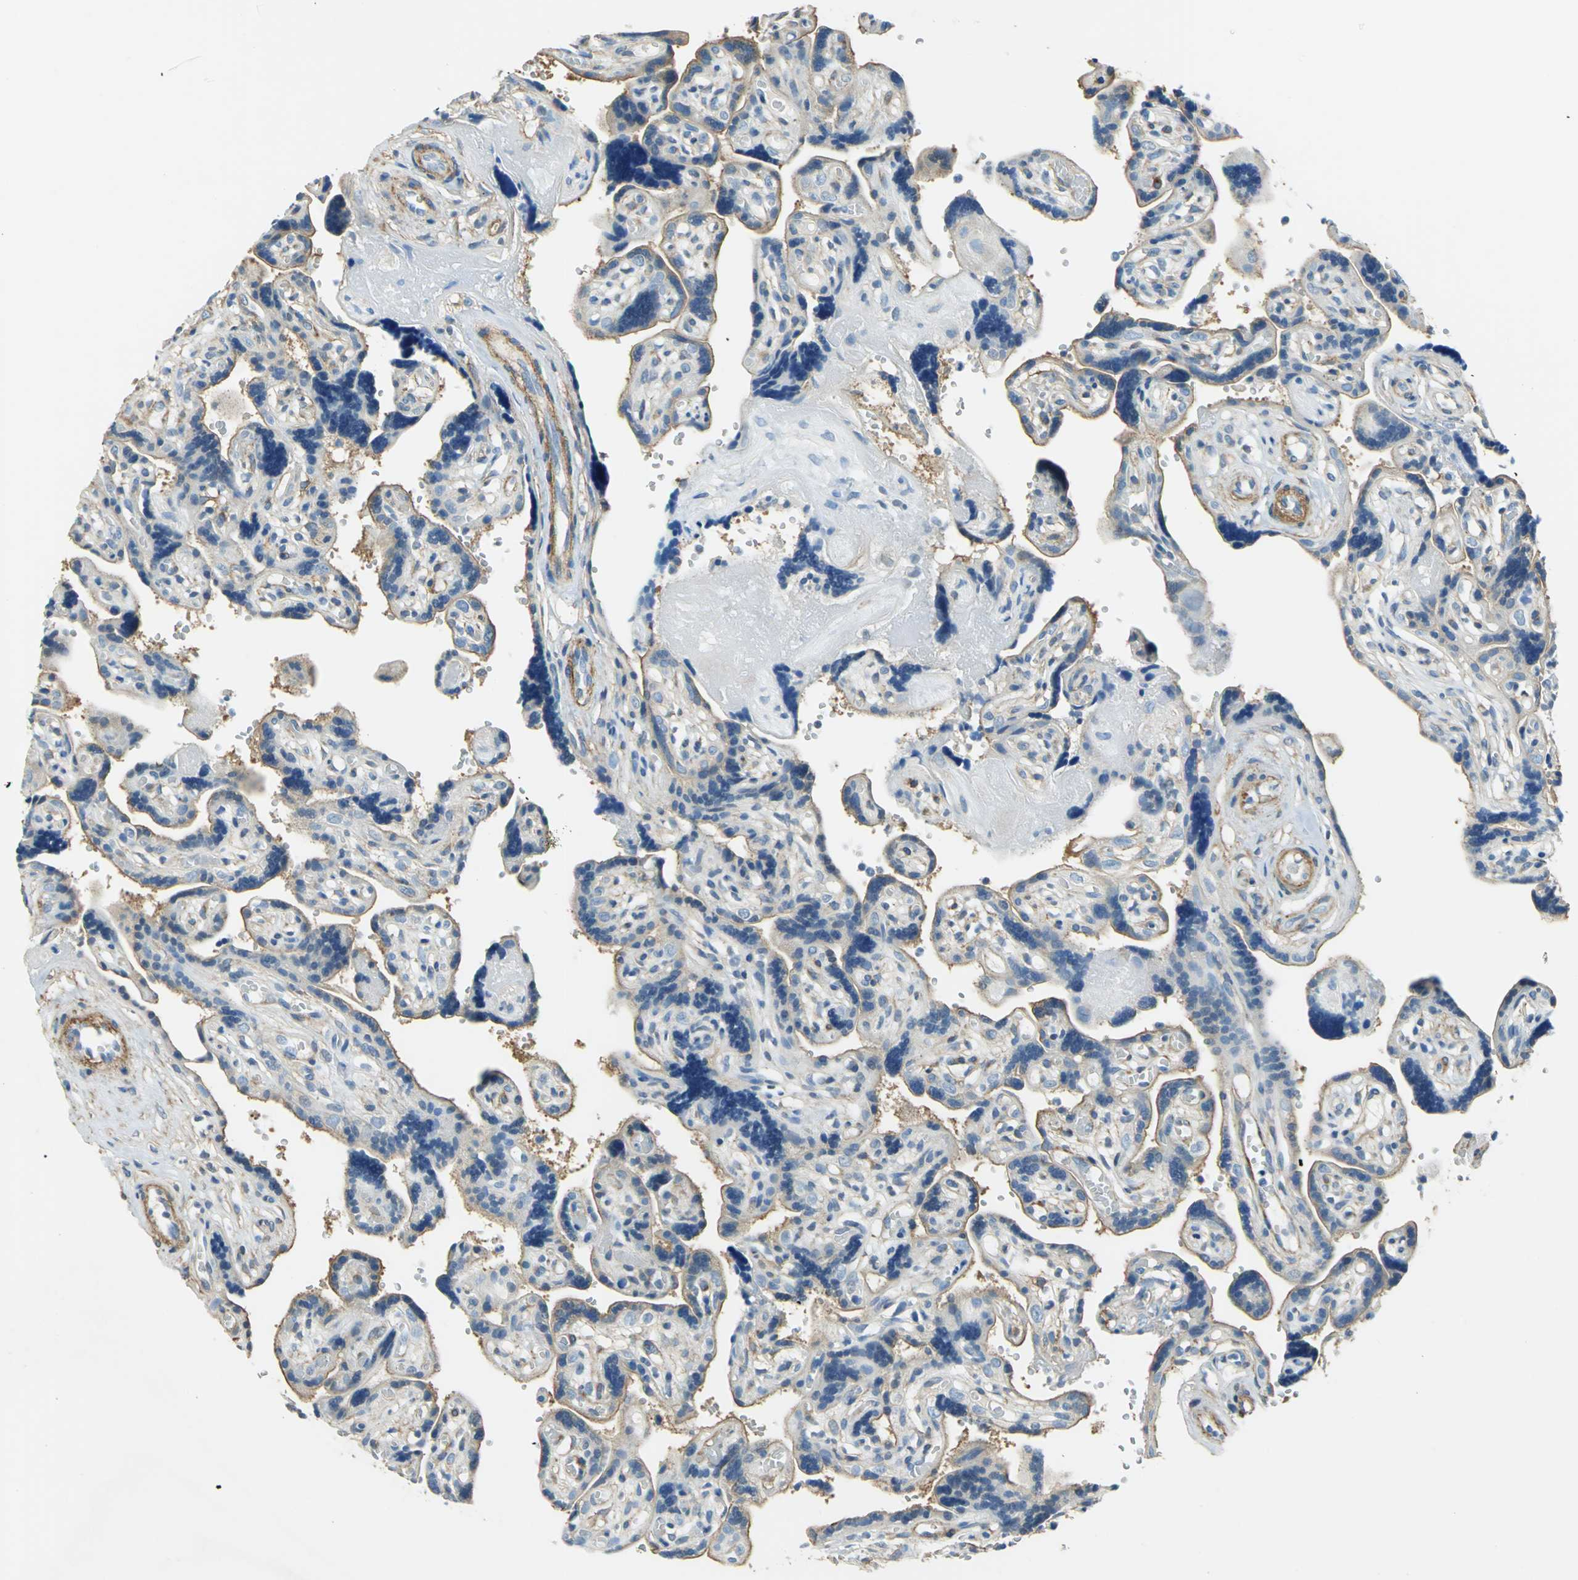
{"staining": {"intensity": "moderate", "quantity": "25%-75%", "location": "cytoplasmic/membranous"}, "tissue": "placenta", "cell_type": "Decidual cells", "image_type": "normal", "snomed": [{"axis": "morphology", "description": "Normal tissue, NOS"}, {"axis": "topography", "description": "Placenta"}], "caption": "Immunohistochemical staining of benign human placenta displays moderate cytoplasmic/membranous protein expression in about 25%-75% of decidual cells.", "gene": "AKAP12", "patient": {"sex": "female", "age": 30}}